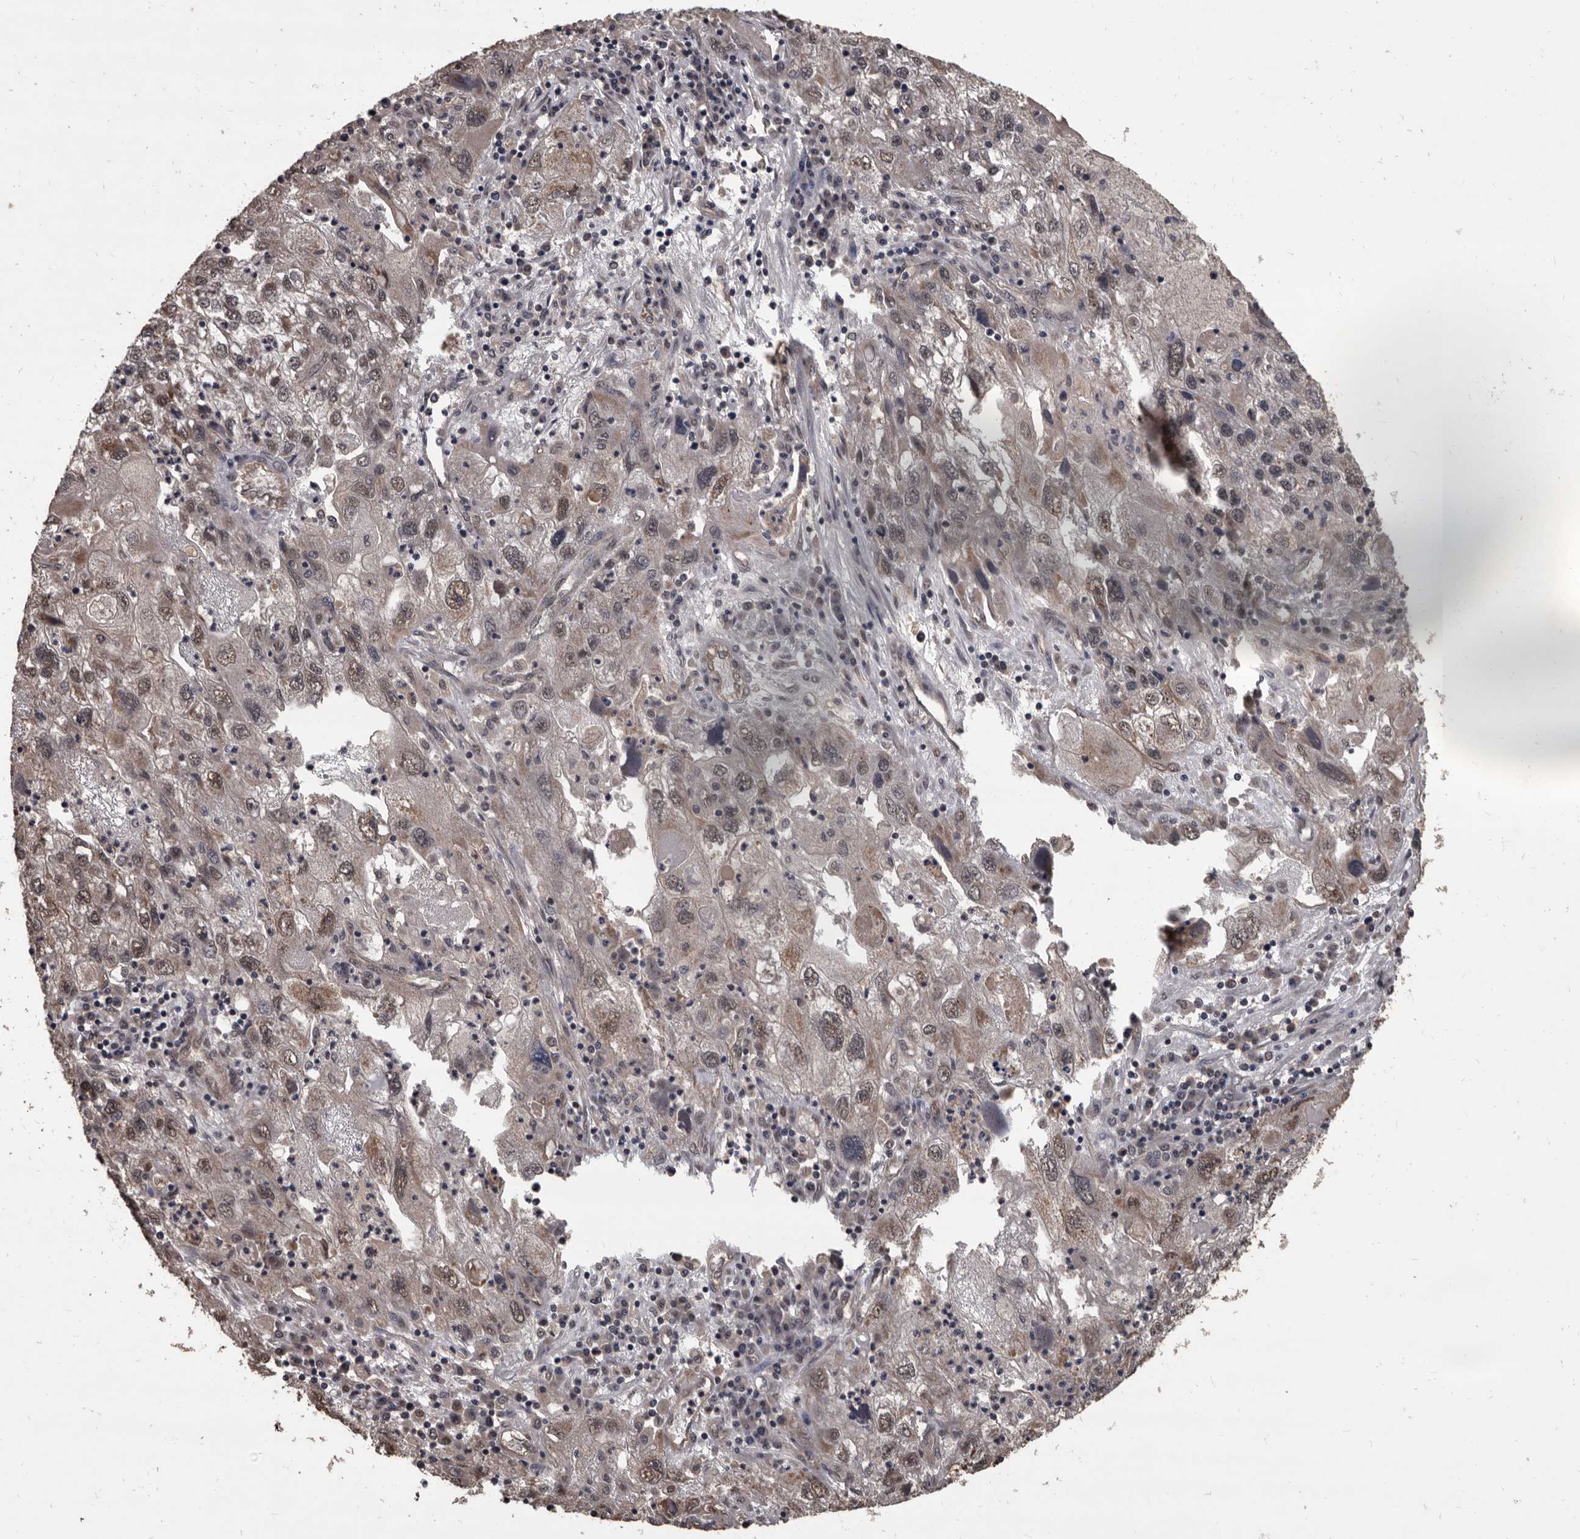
{"staining": {"intensity": "moderate", "quantity": "25%-75%", "location": "nuclear"}, "tissue": "endometrial cancer", "cell_type": "Tumor cells", "image_type": "cancer", "snomed": [{"axis": "morphology", "description": "Adenocarcinoma, NOS"}, {"axis": "topography", "description": "Endometrium"}], "caption": "Protein expression analysis of human endometrial cancer (adenocarcinoma) reveals moderate nuclear staining in approximately 25%-75% of tumor cells.", "gene": "AHR", "patient": {"sex": "female", "age": 49}}